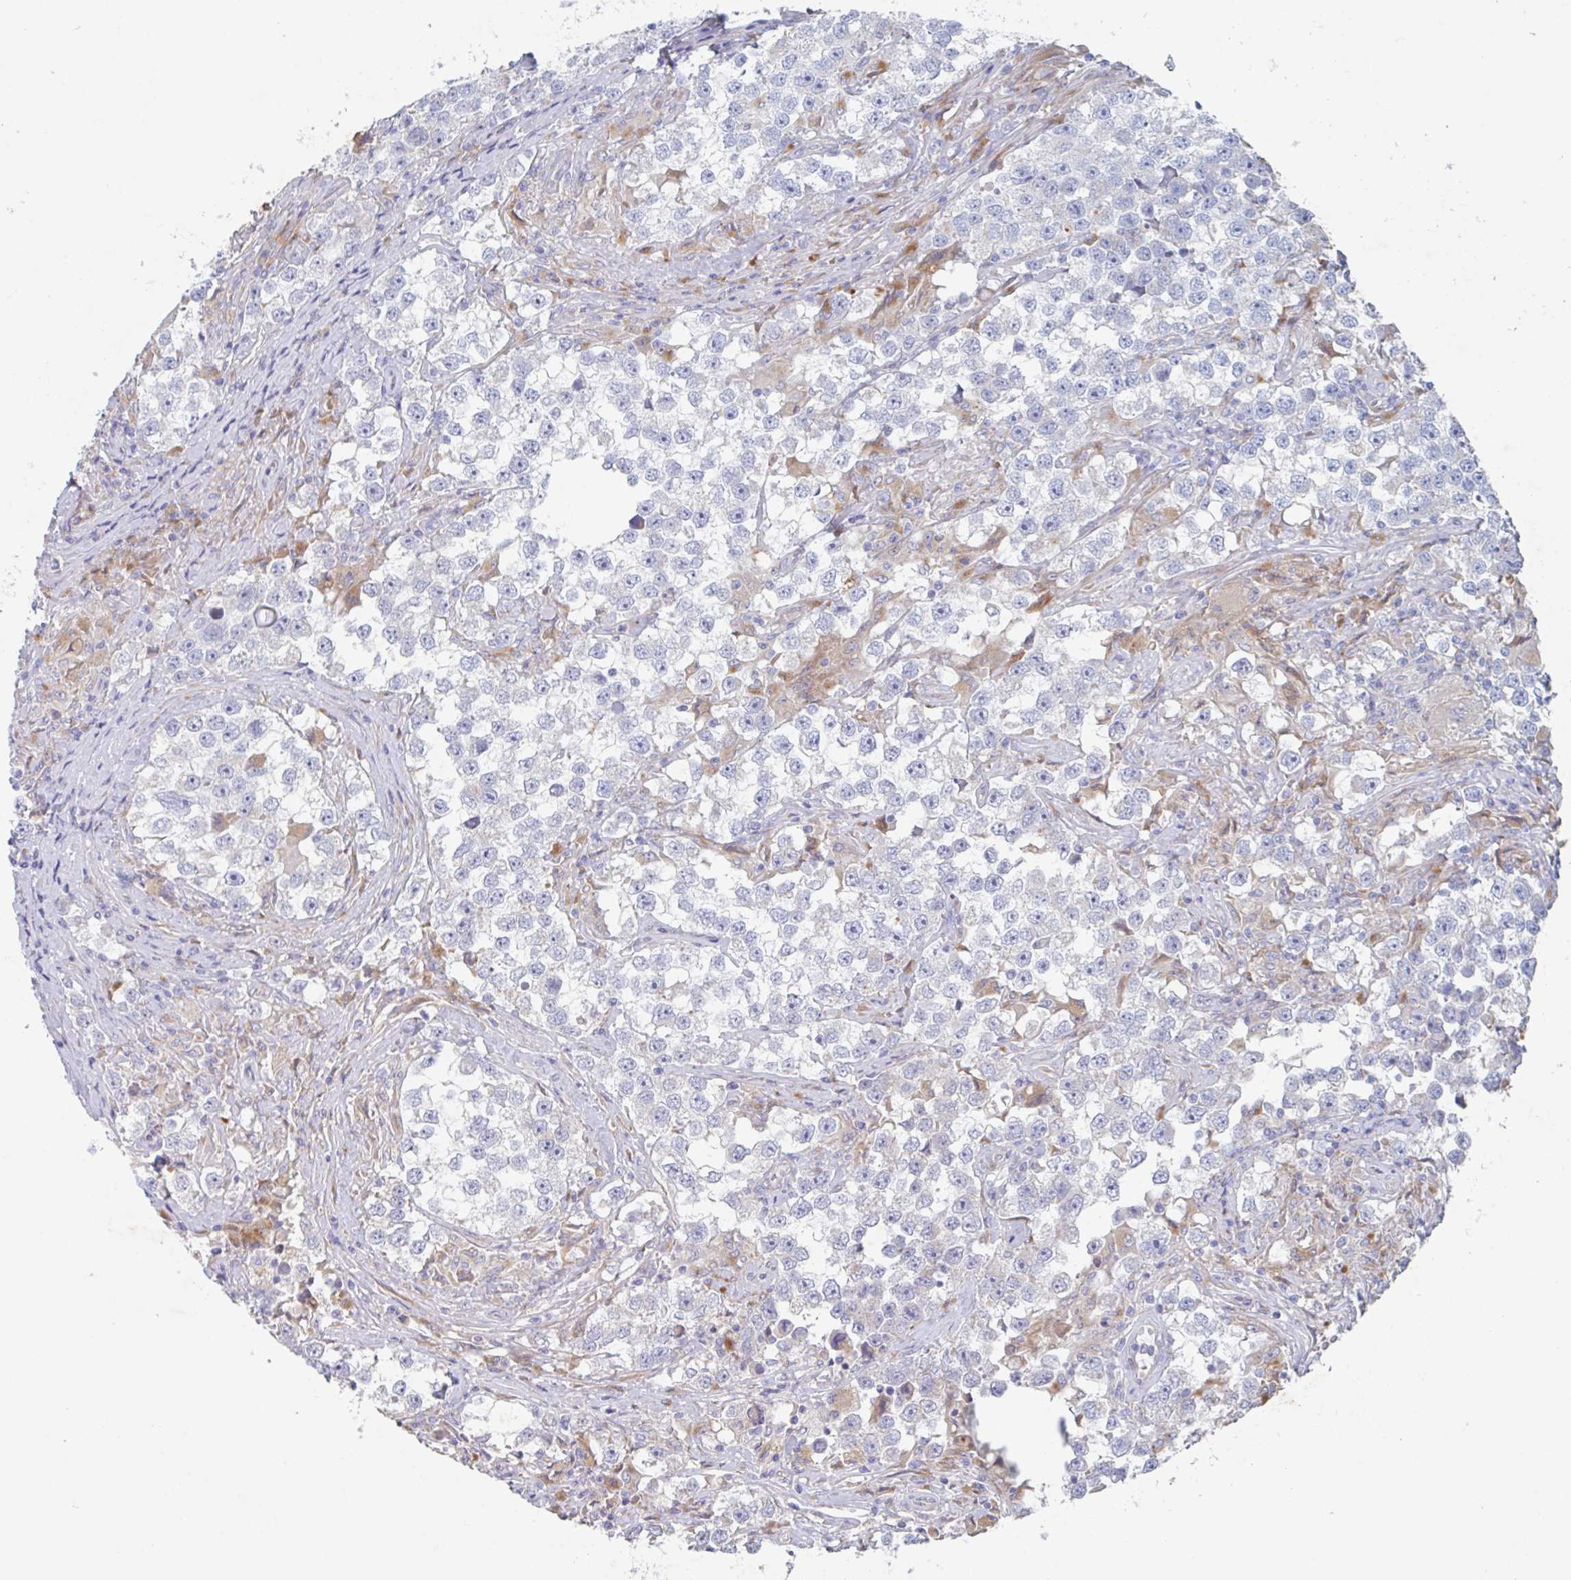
{"staining": {"intensity": "negative", "quantity": "none", "location": "none"}, "tissue": "testis cancer", "cell_type": "Tumor cells", "image_type": "cancer", "snomed": [{"axis": "morphology", "description": "Seminoma, NOS"}, {"axis": "topography", "description": "Testis"}], "caption": "A photomicrograph of testis cancer stained for a protein reveals no brown staining in tumor cells. (Stains: DAB immunohistochemistry (IHC) with hematoxylin counter stain, Microscopy: brightfield microscopy at high magnification).", "gene": "MANBA", "patient": {"sex": "male", "age": 46}}